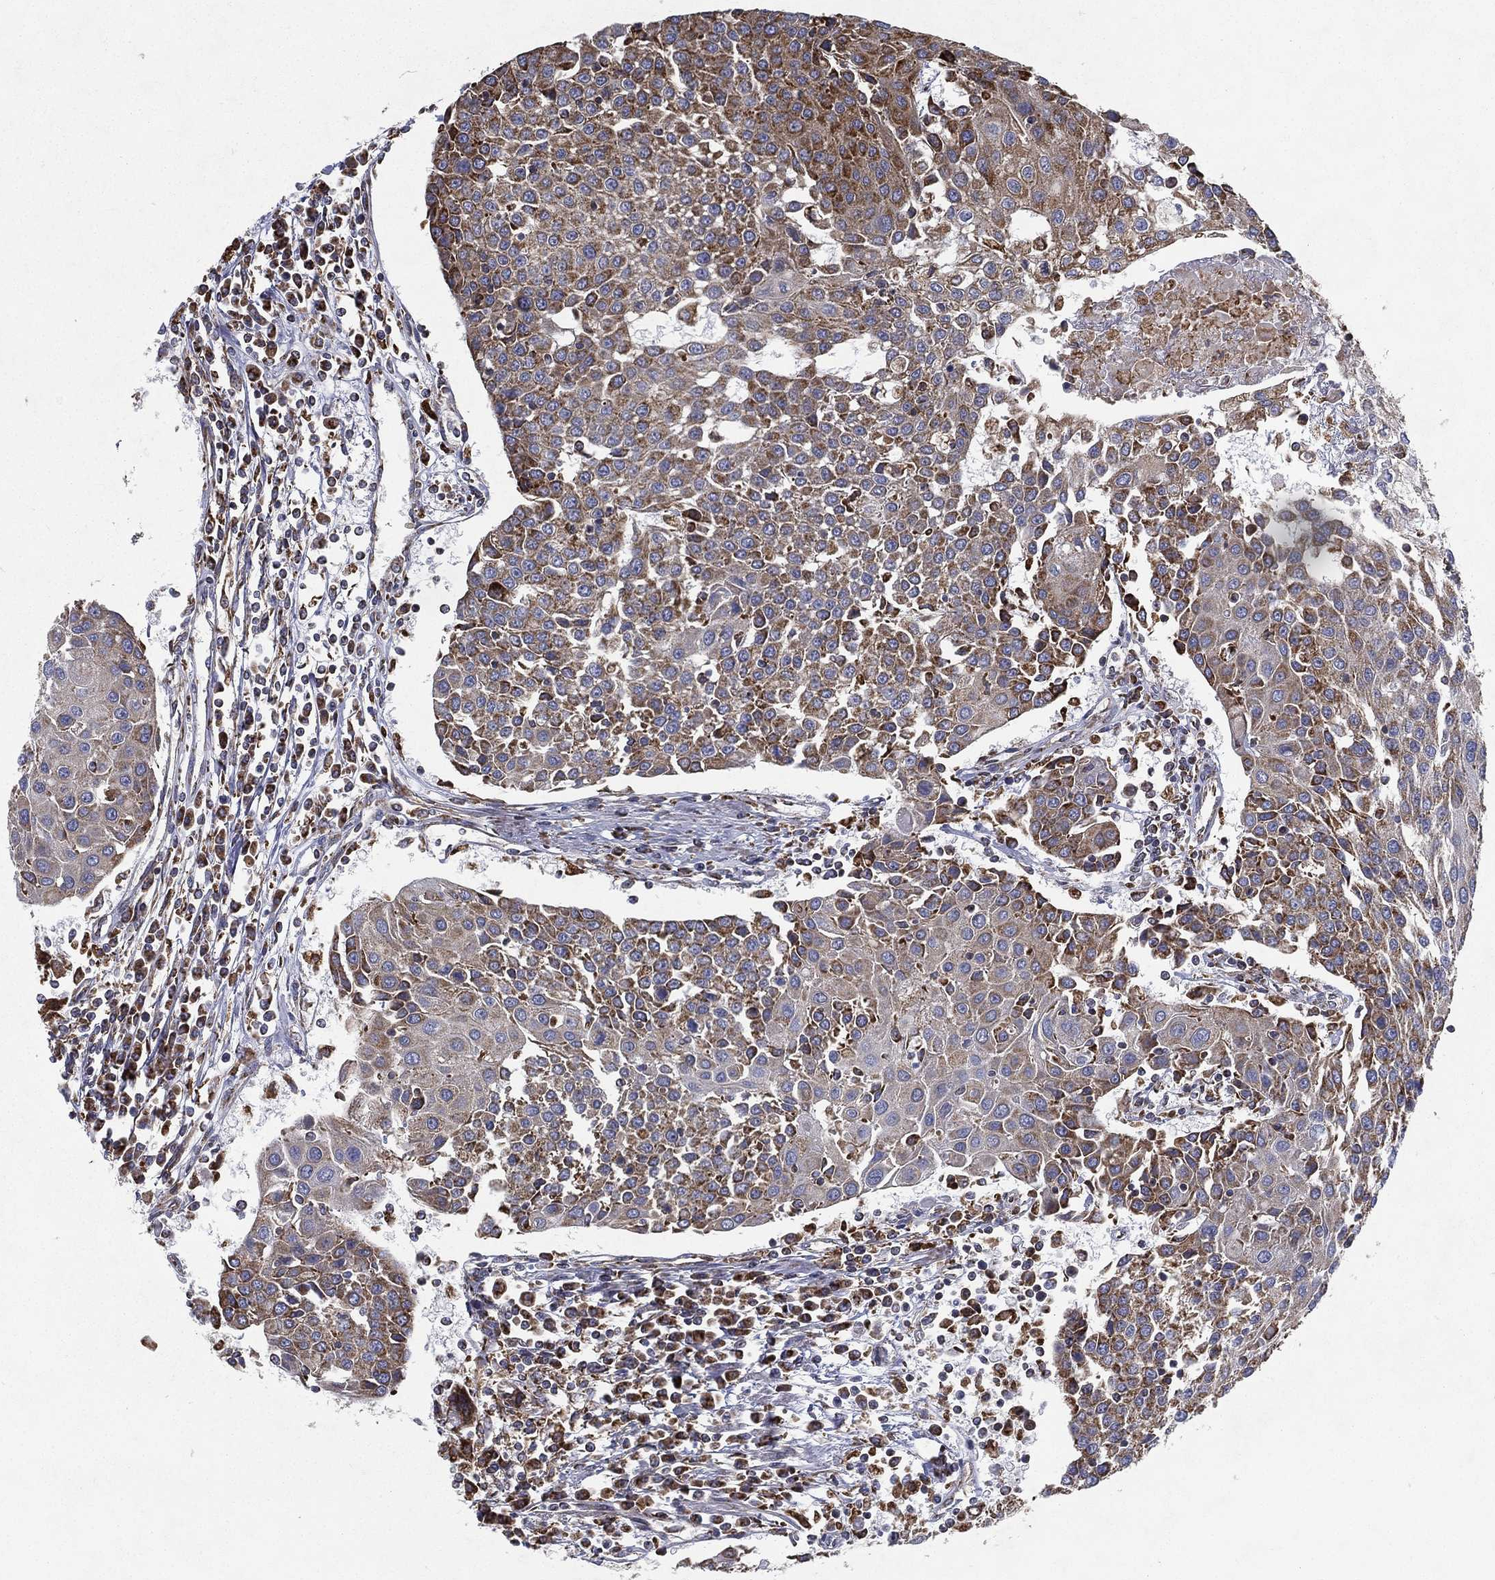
{"staining": {"intensity": "moderate", "quantity": ">75%", "location": "cytoplasmic/membranous"}, "tissue": "urothelial cancer", "cell_type": "Tumor cells", "image_type": "cancer", "snomed": [{"axis": "morphology", "description": "Urothelial carcinoma, High grade"}, {"axis": "topography", "description": "Urinary bladder"}], "caption": "Brown immunohistochemical staining in human urothelial cancer demonstrates moderate cytoplasmic/membranous staining in about >75% of tumor cells.", "gene": "MT-CYB", "patient": {"sex": "female", "age": 85}}